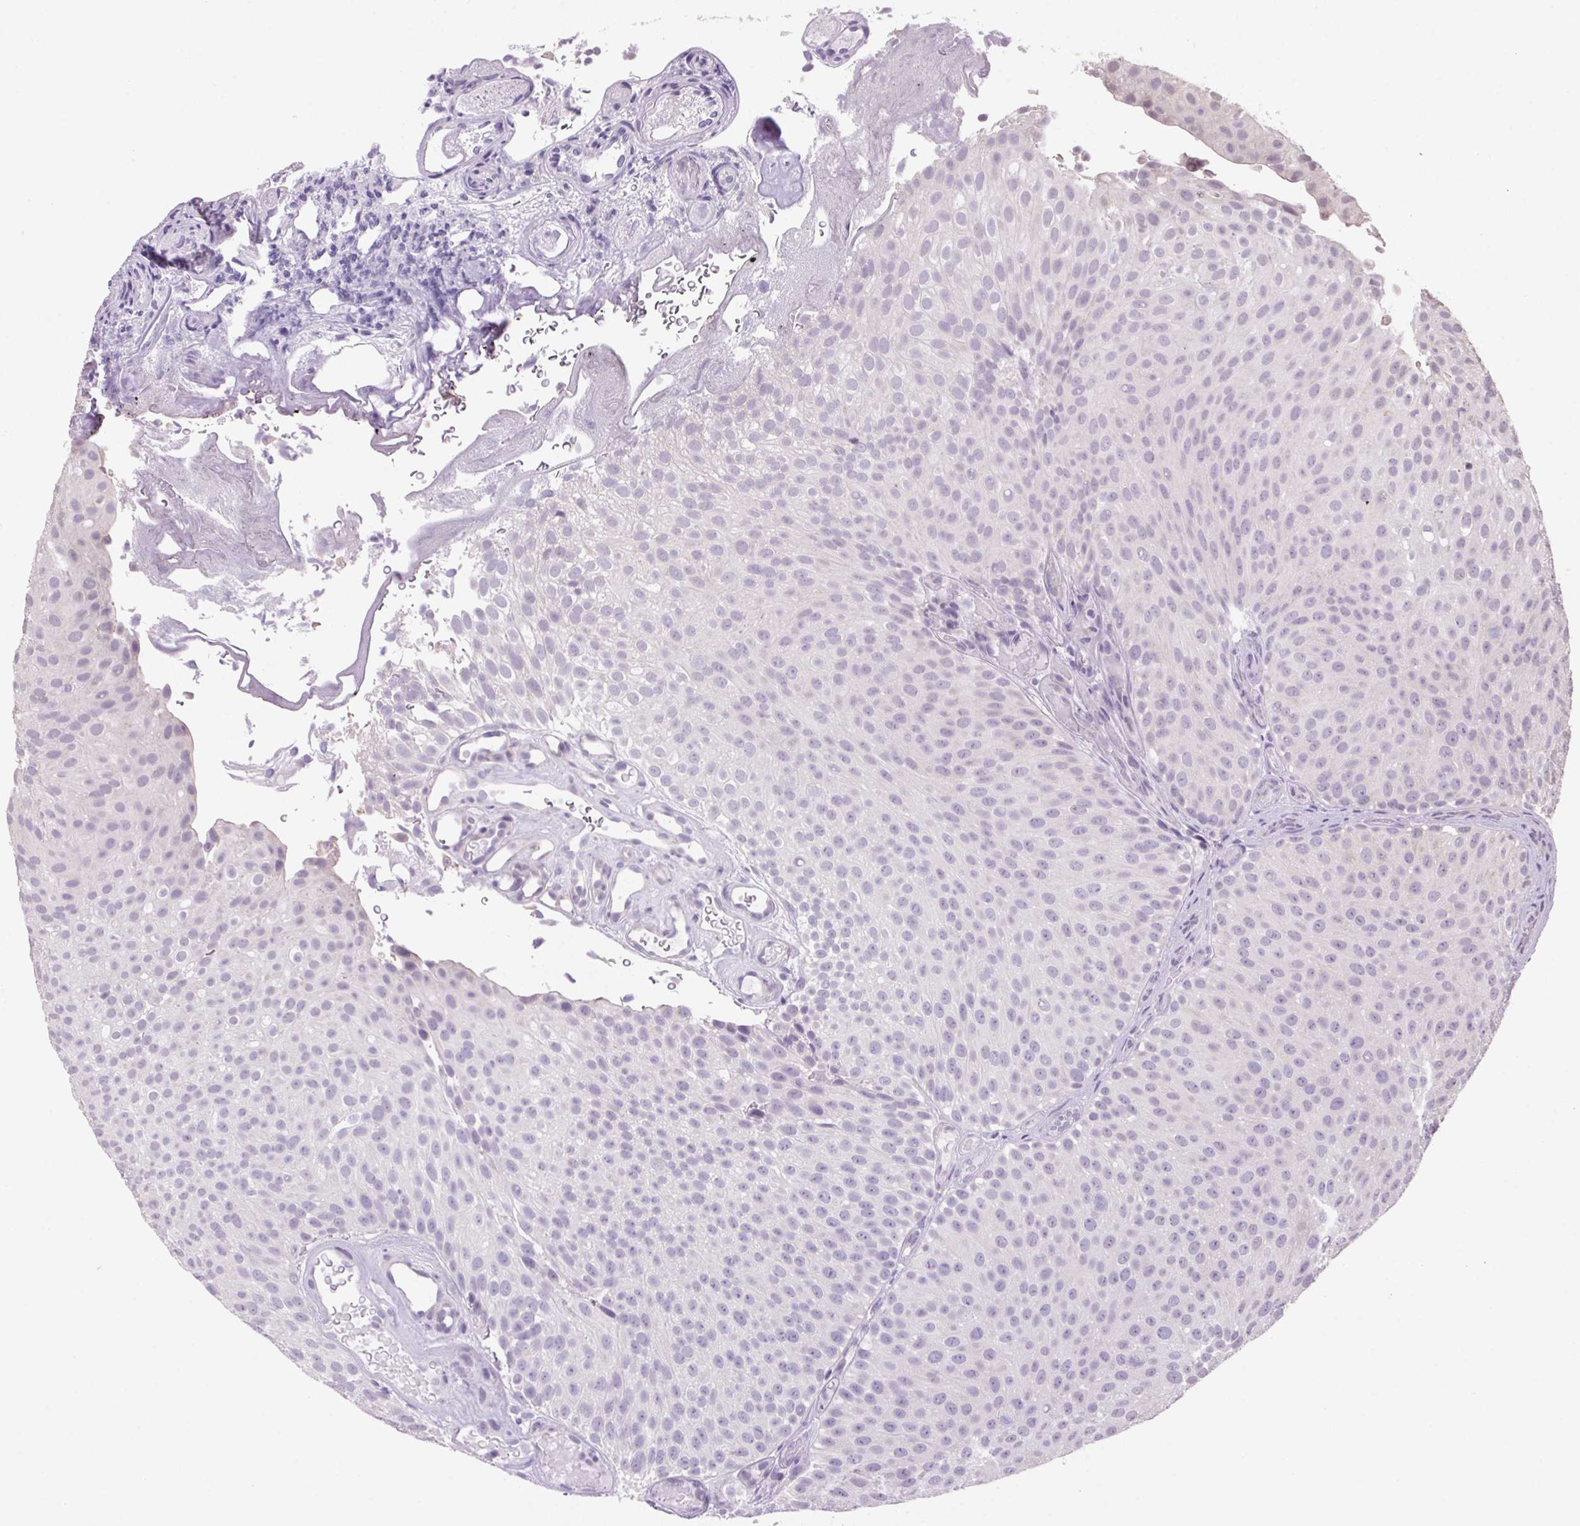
{"staining": {"intensity": "negative", "quantity": "none", "location": "none"}, "tissue": "urothelial cancer", "cell_type": "Tumor cells", "image_type": "cancer", "snomed": [{"axis": "morphology", "description": "Urothelial carcinoma, Low grade"}, {"axis": "topography", "description": "Urinary bladder"}], "caption": "High power microscopy micrograph of an immunohistochemistry histopathology image of urothelial cancer, revealing no significant positivity in tumor cells.", "gene": "VWA3B", "patient": {"sex": "male", "age": 78}}